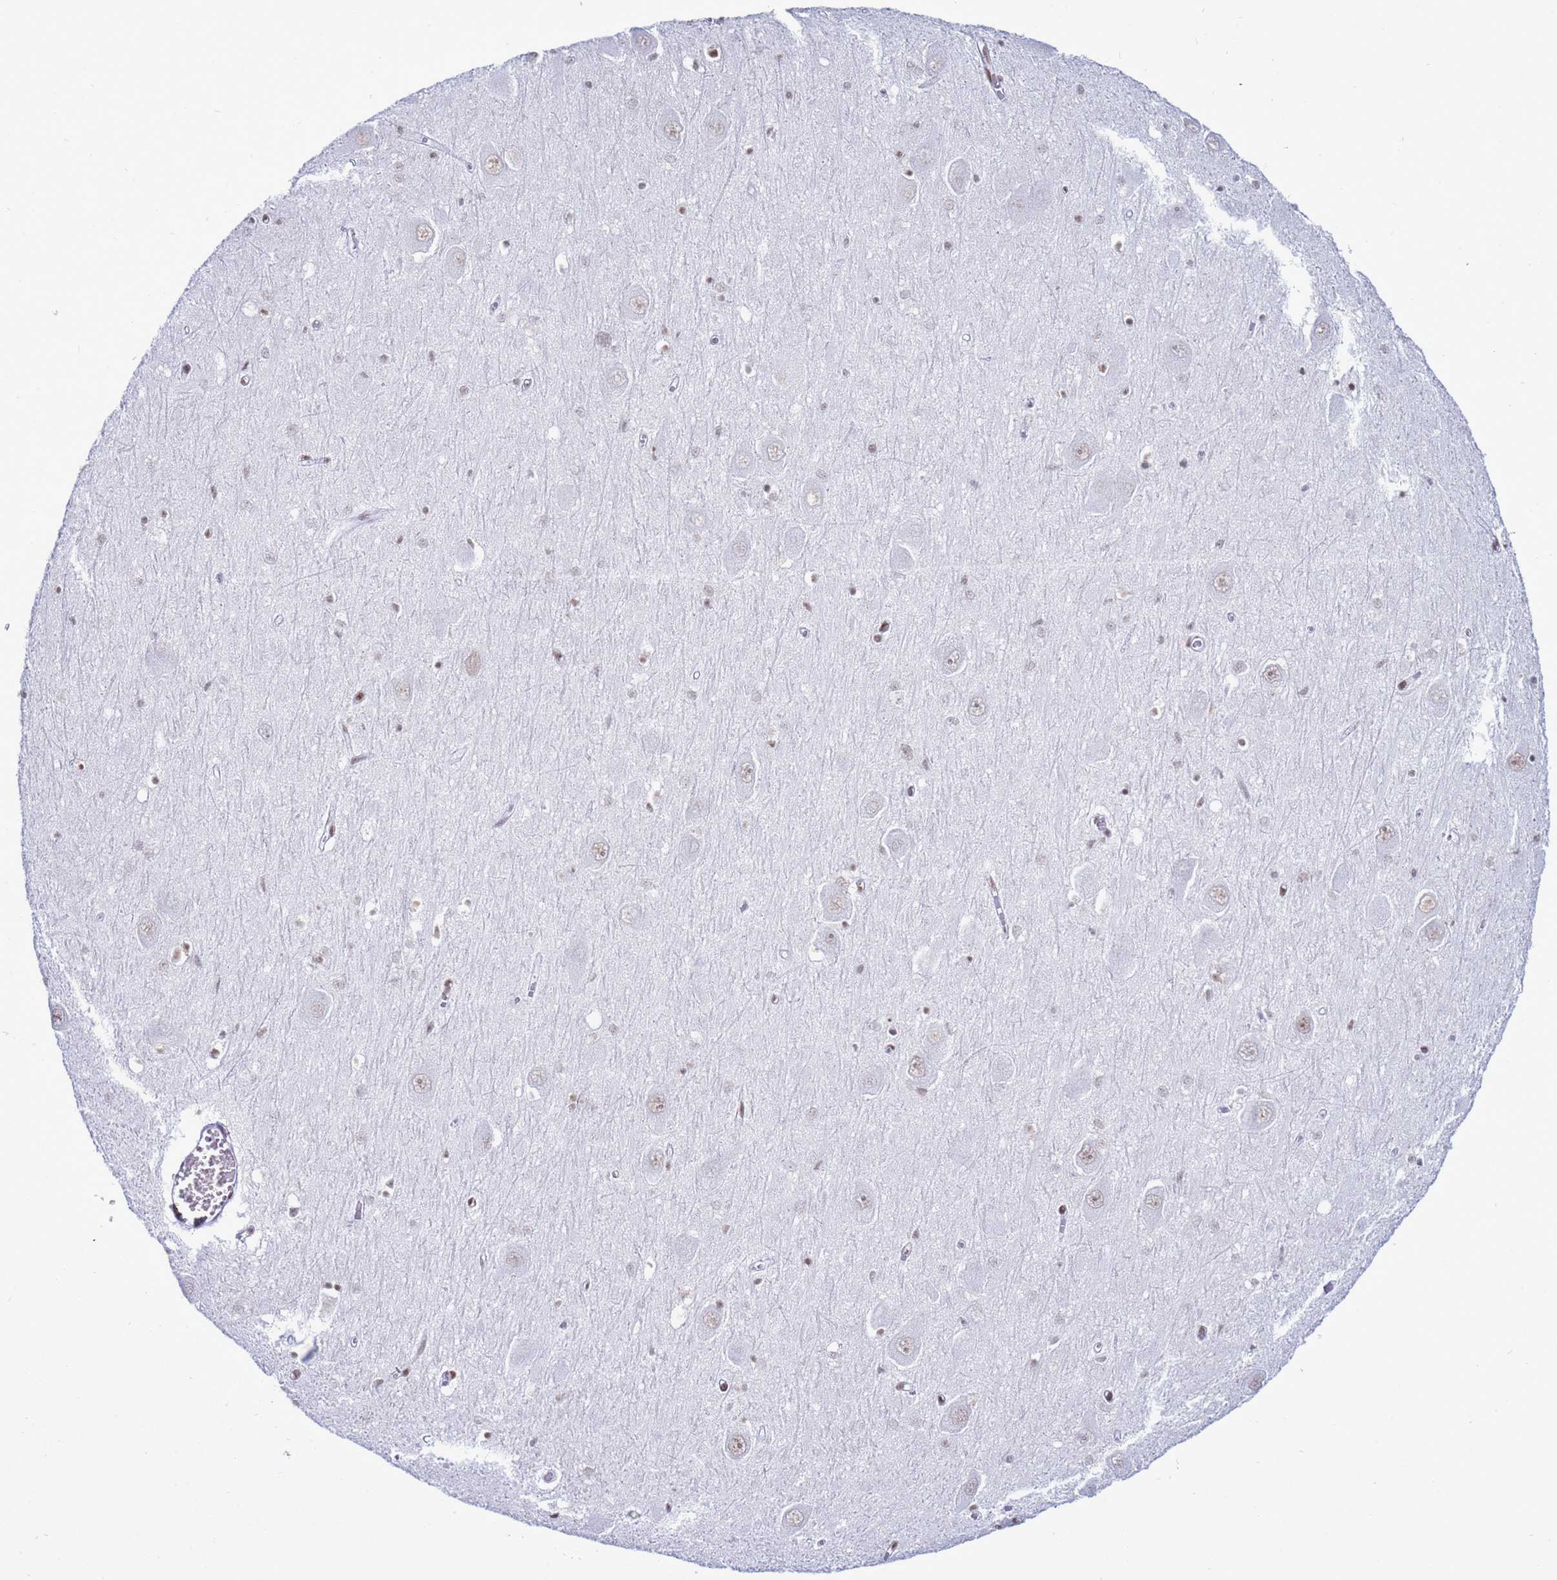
{"staining": {"intensity": "moderate", "quantity": "<25%", "location": "nuclear"}, "tissue": "hippocampus", "cell_type": "Glial cells", "image_type": "normal", "snomed": [{"axis": "morphology", "description": "Normal tissue, NOS"}, {"axis": "topography", "description": "Hippocampus"}], "caption": "Immunohistochemistry (IHC) (DAB) staining of unremarkable hippocampus demonstrates moderate nuclear protein staining in about <25% of glial cells.", "gene": "RALY", "patient": {"sex": "male", "age": 70}}